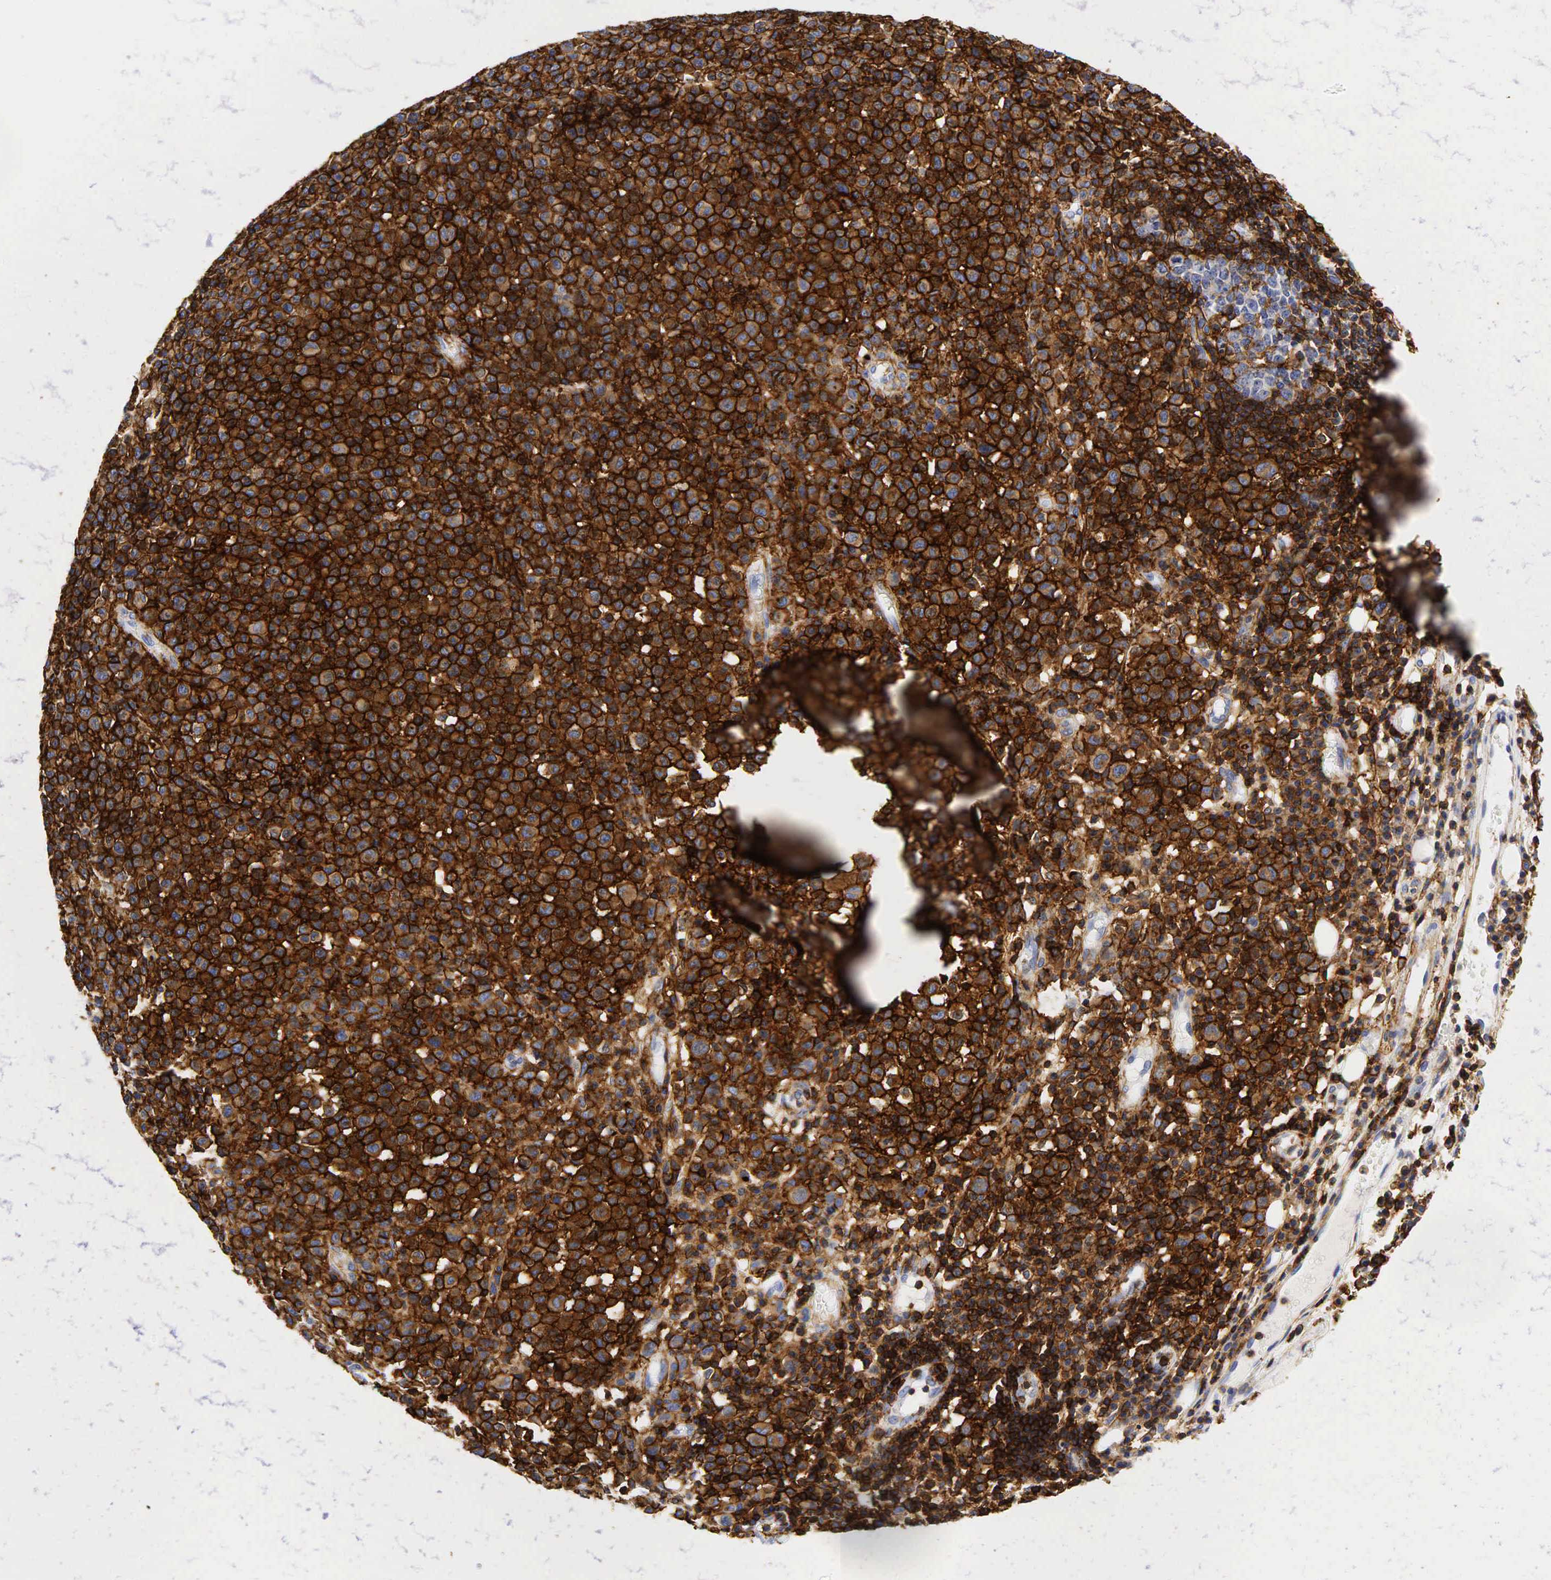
{"staining": {"intensity": "strong", "quantity": ">75%", "location": "cytoplasmic/membranous"}, "tissue": "melanoma", "cell_type": "Tumor cells", "image_type": "cancer", "snomed": [{"axis": "morphology", "description": "Malignant melanoma, Metastatic site"}, {"axis": "topography", "description": "Skin"}], "caption": "The image exhibits staining of malignant melanoma (metastatic site), revealing strong cytoplasmic/membranous protein expression (brown color) within tumor cells.", "gene": "CD44", "patient": {"sex": "male", "age": 32}}